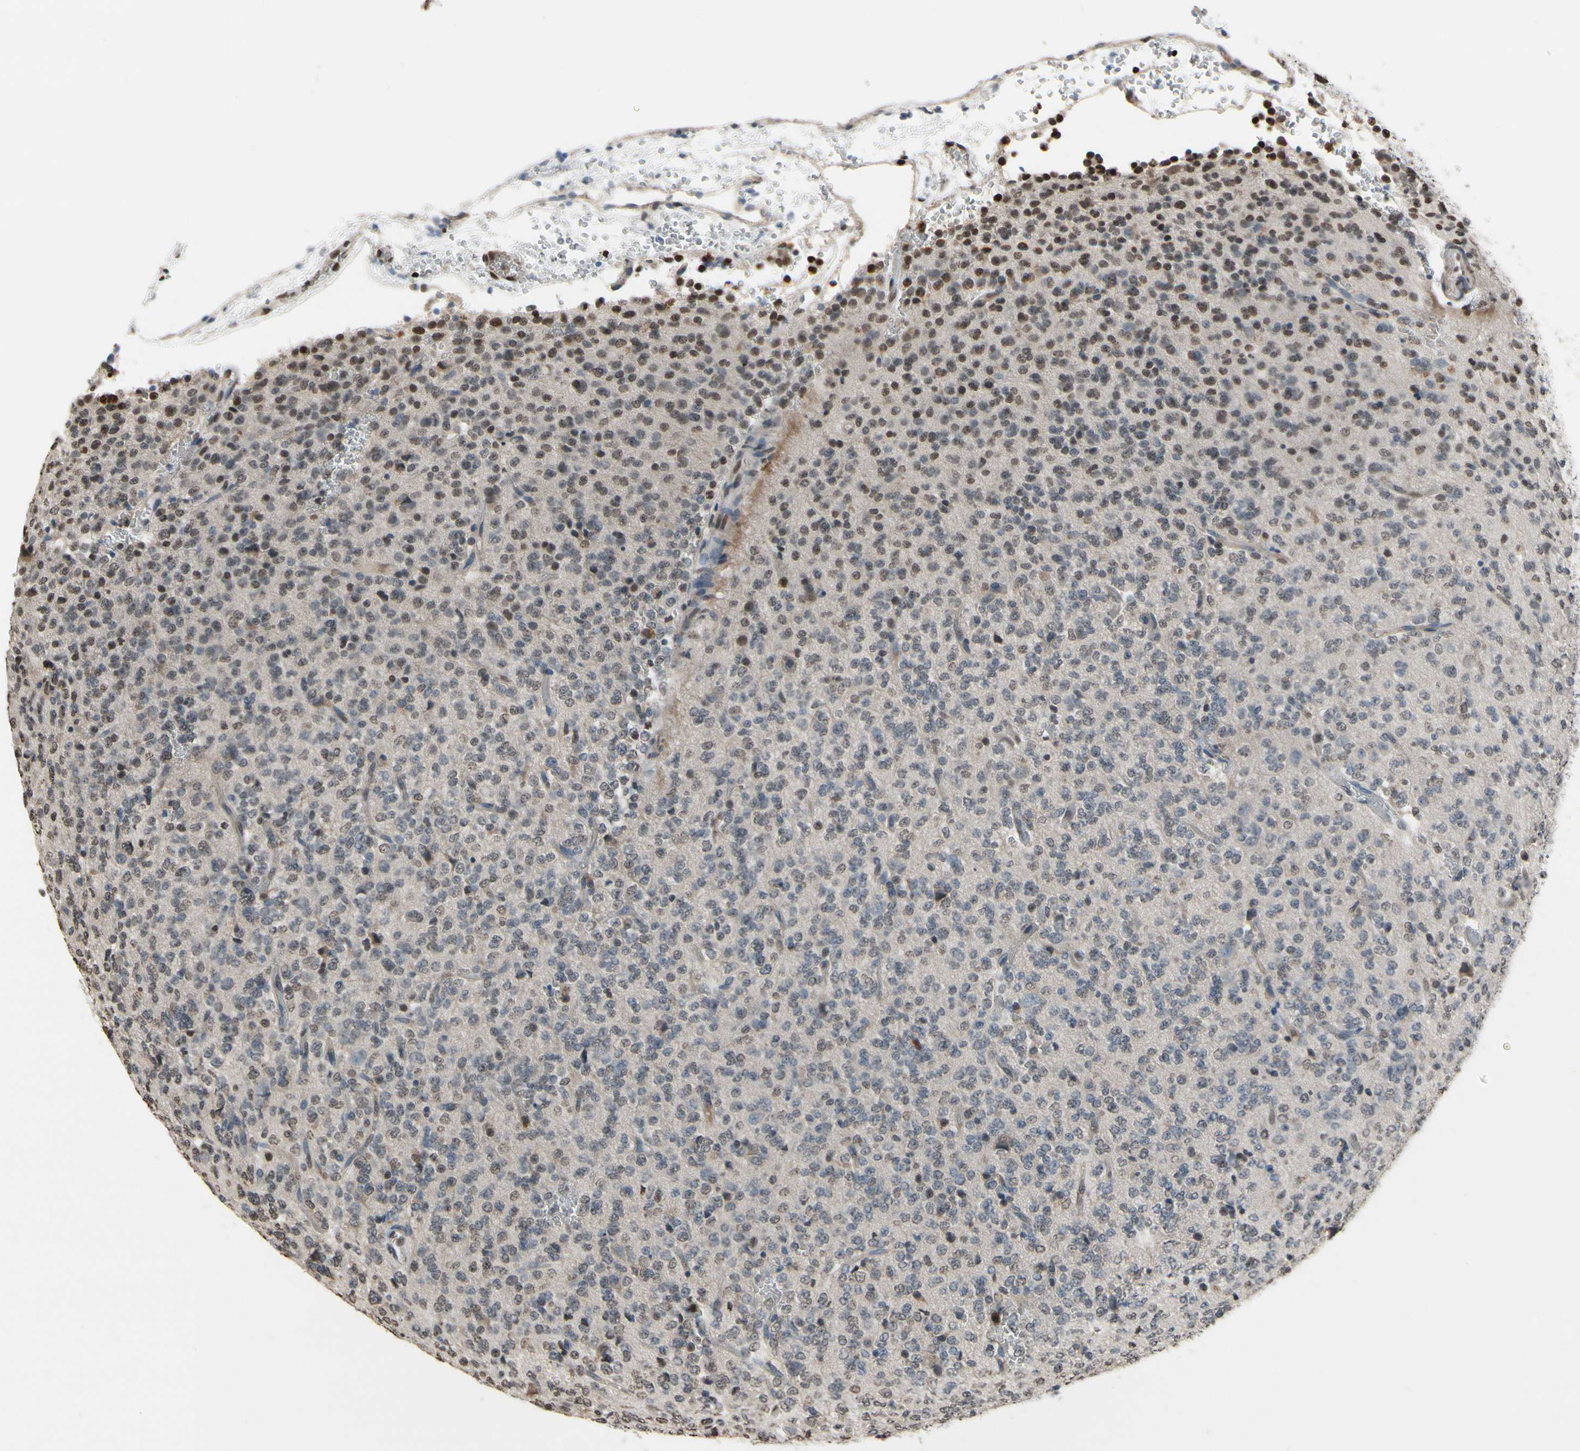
{"staining": {"intensity": "negative", "quantity": "none", "location": "none"}, "tissue": "glioma", "cell_type": "Tumor cells", "image_type": "cancer", "snomed": [{"axis": "morphology", "description": "Glioma, malignant, Low grade"}, {"axis": "topography", "description": "Brain"}], "caption": "This image is of glioma stained with immunohistochemistry to label a protein in brown with the nuclei are counter-stained blue. There is no positivity in tumor cells.", "gene": "HIPK2", "patient": {"sex": "male", "age": 38}}